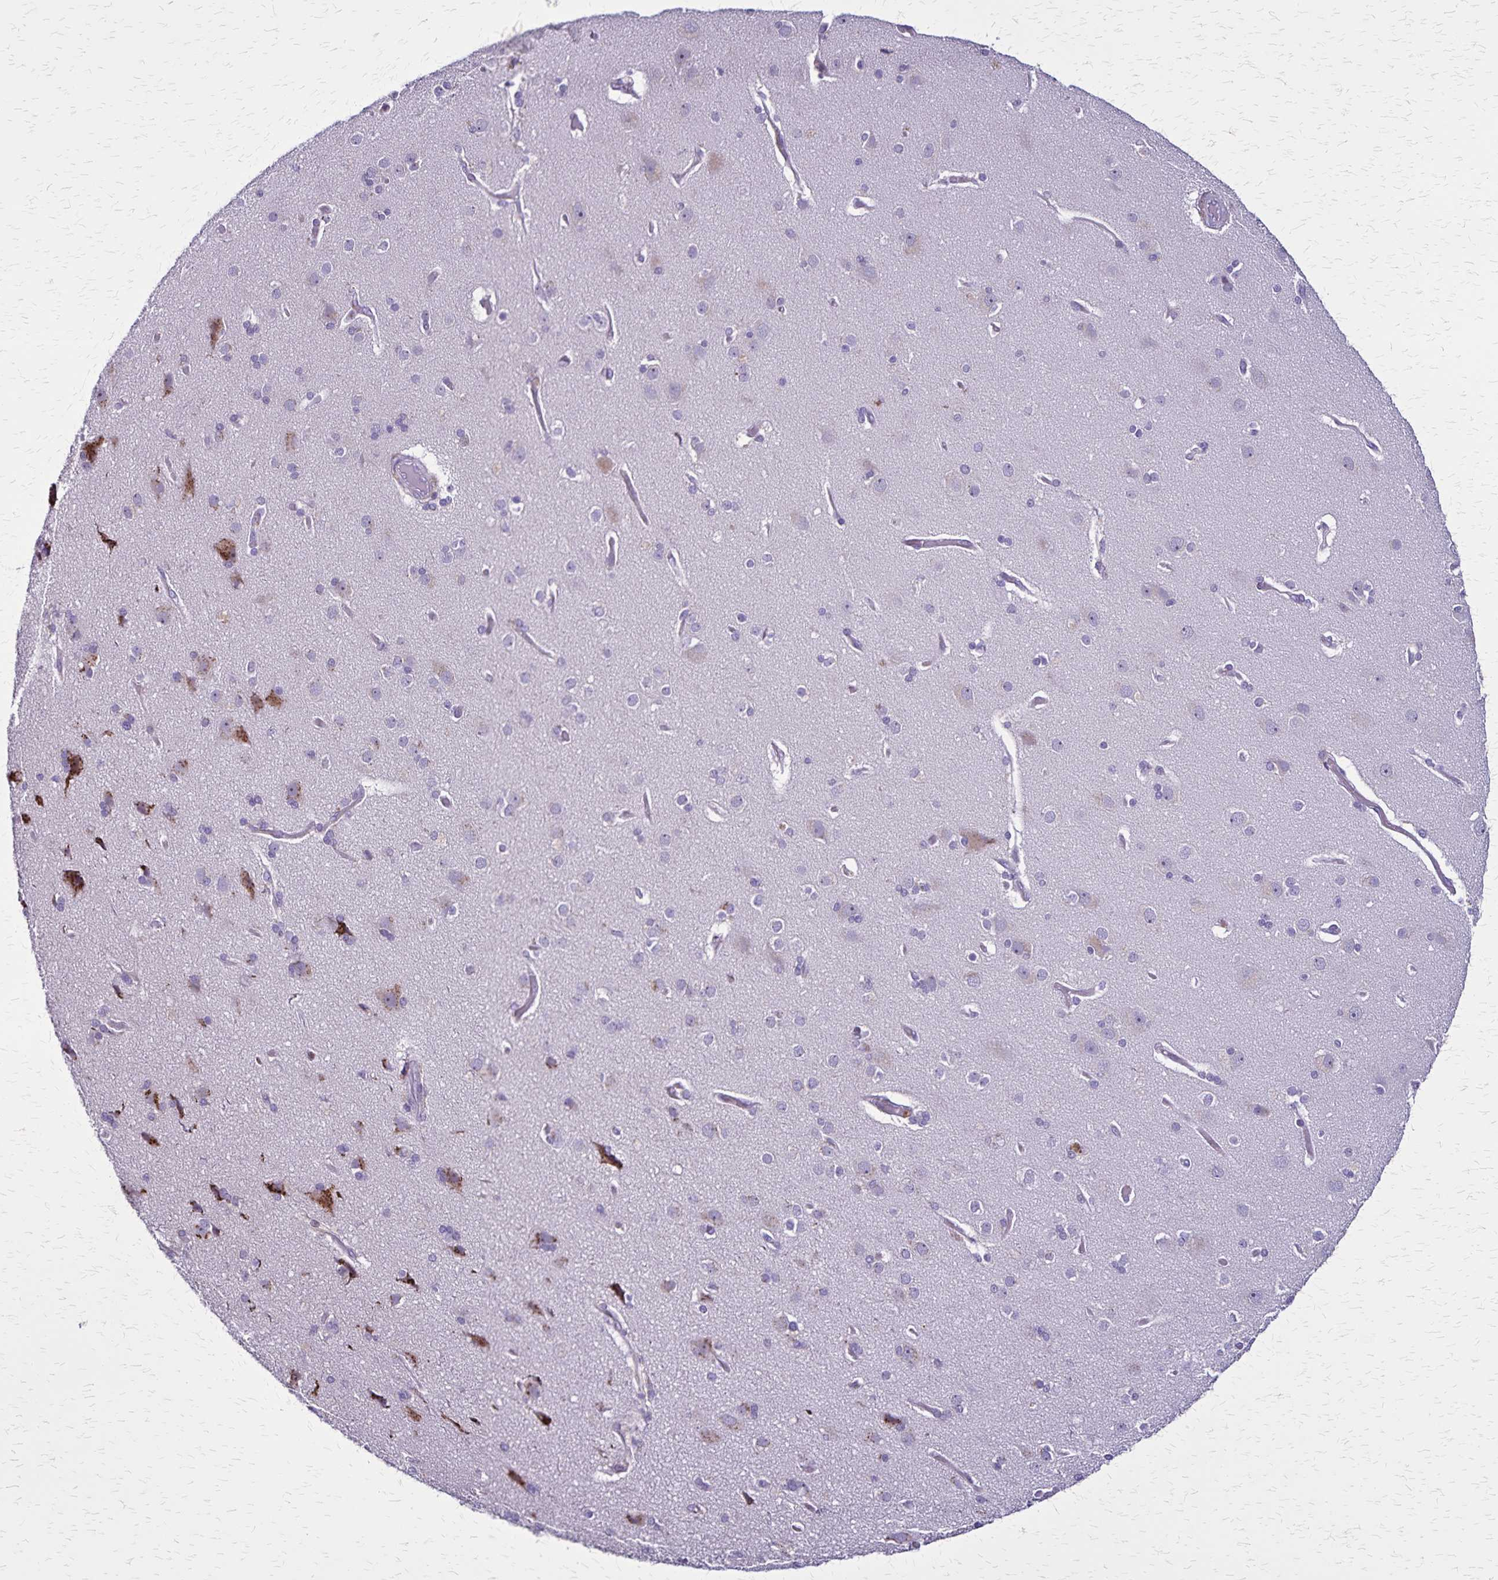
{"staining": {"intensity": "negative", "quantity": "none", "location": "none"}, "tissue": "cerebral cortex", "cell_type": "Endothelial cells", "image_type": "normal", "snomed": [{"axis": "morphology", "description": "Normal tissue, NOS"}, {"axis": "morphology", "description": "Glioma, malignant, High grade"}, {"axis": "topography", "description": "Cerebral cortex"}], "caption": "High magnification brightfield microscopy of unremarkable cerebral cortex stained with DAB (3,3'-diaminobenzidine) (brown) and counterstained with hematoxylin (blue): endothelial cells show no significant positivity. The staining is performed using DAB brown chromogen with nuclei counter-stained in using hematoxylin.", "gene": "OR51B5", "patient": {"sex": "male", "age": 71}}